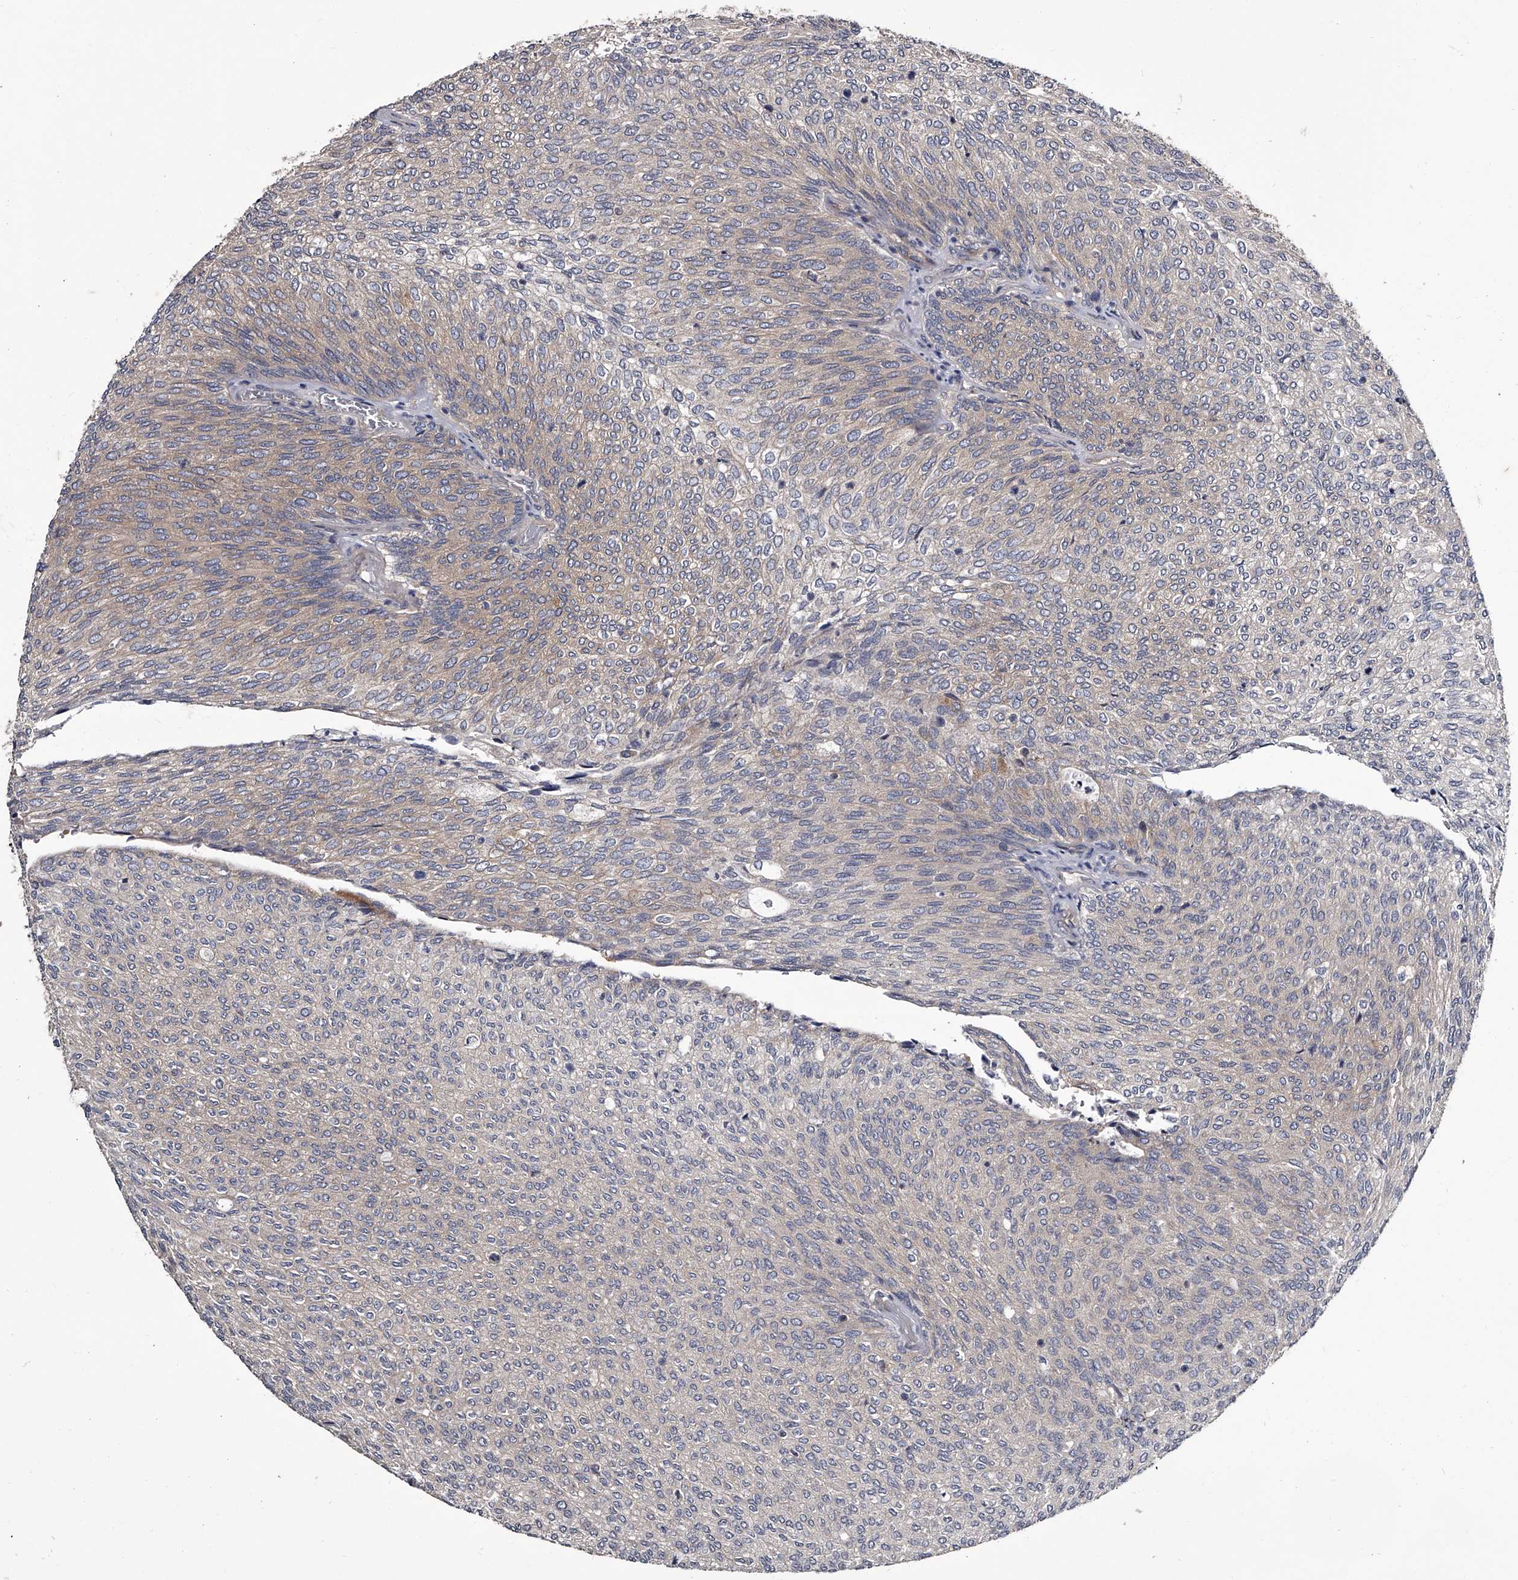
{"staining": {"intensity": "negative", "quantity": "none", "location": "none"}, "tissue": "urothelial cancer", "cell_type": "Tumor cells", "image_type": "cancer", "snomed": [{"axis": "morphology", "description": "Urothelial carcinoma, Low grade"}, {"axis": "topography", "description": "Urinary bladder"}], "caption": "Urothelial cancer was stained to show a protein in brown. There is no significant expression in tumor cells.", "gene": "GAPVD1", "patient": {"sex": "female", "age": 79}}